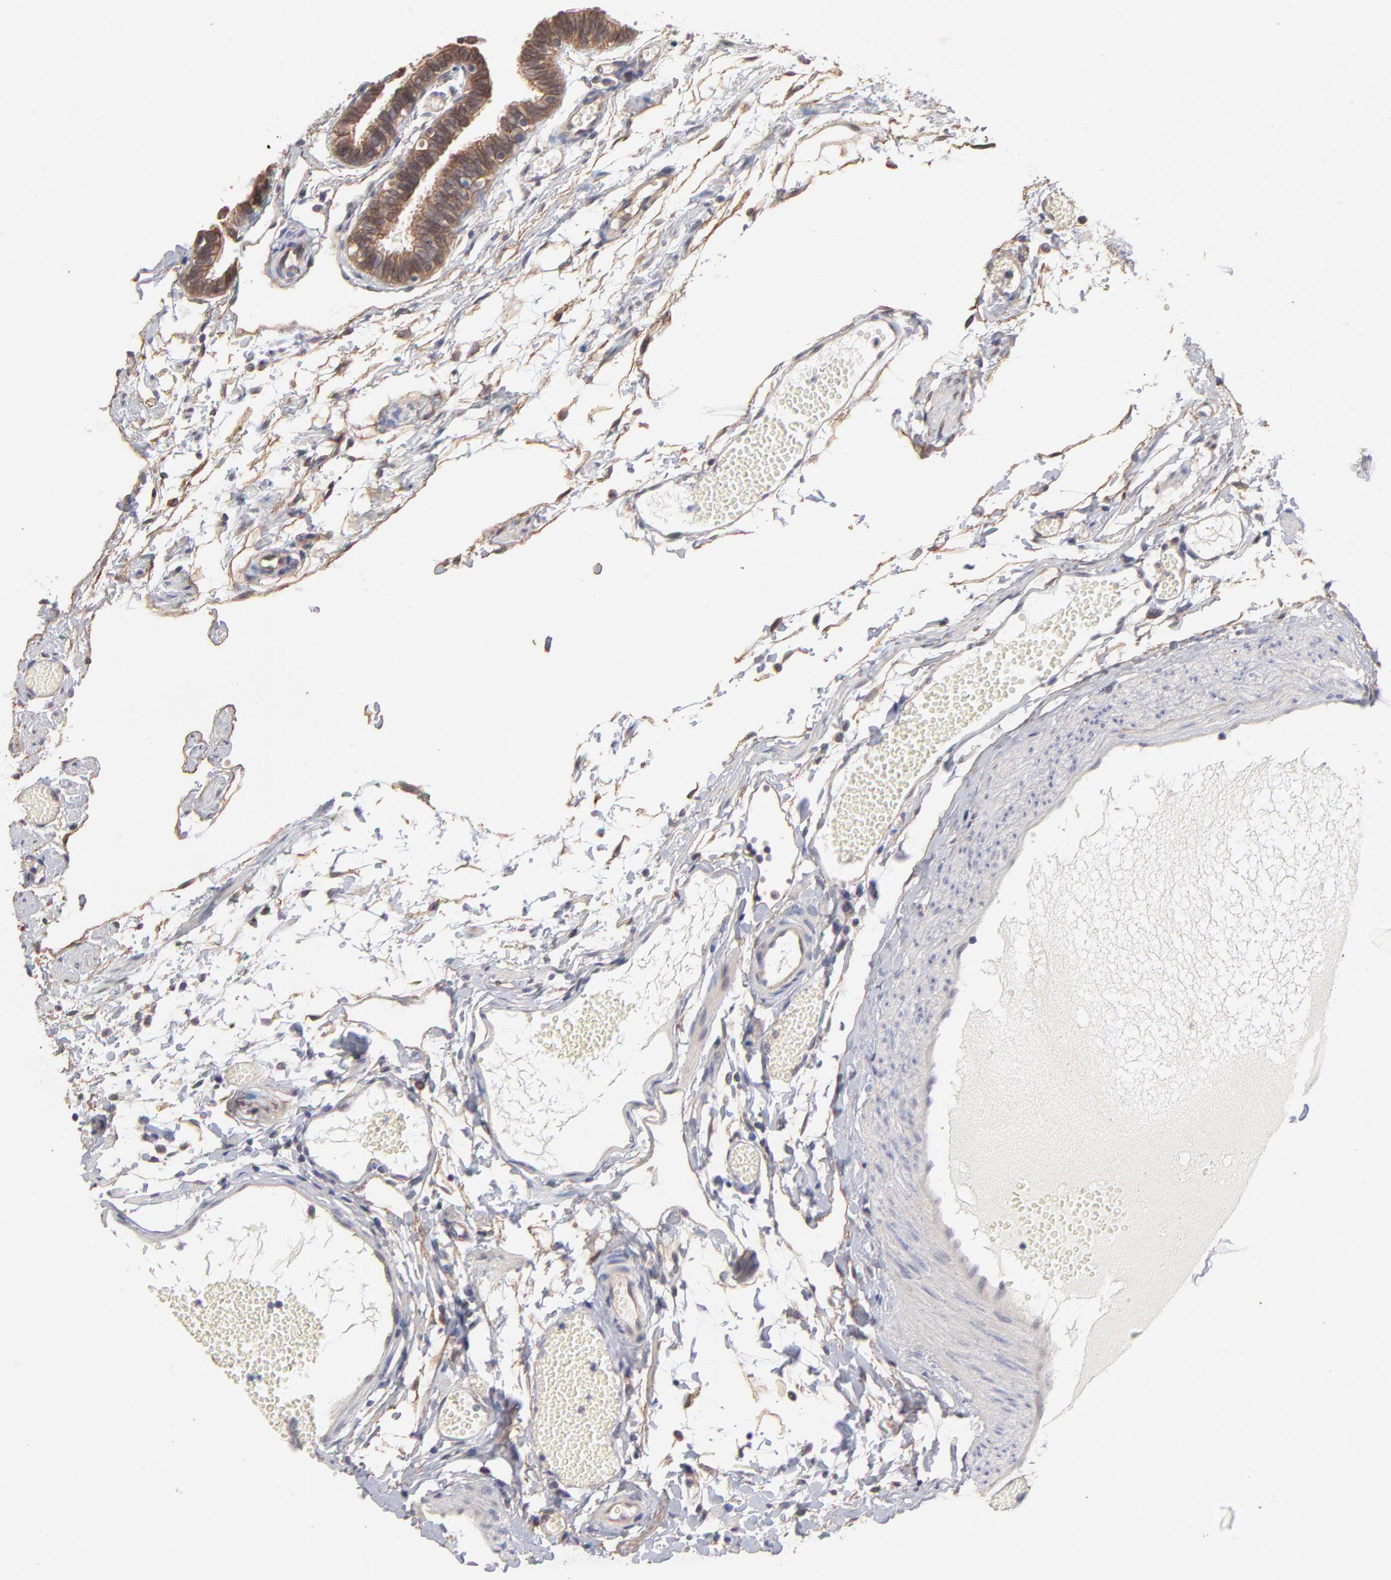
{"staining": {"intensity": "moderate", "quantity": ">75%", "location": "cytoplasmic/membranous"}, "tissue": "fallopian tube", "cell_type": "Glandular cells", "image_type": "normal", "snomed": [{"axis": "morphology", "description": "Normal tissue, NOS"}, {"axis": "topography", "description": "Fallopian tube"}], "caption": "Protein positivity by IHC shows moderate cytoplasmic/membranous expression in approximately >75% of glandular cells in unremarkable fallopian tube. The staining is performed using DAB brown chromogen to label protein expression. The nuclei are counter-stained blue using hematoxylin.", "gene": "STAP2", "patient": {"sex": "female", "age": 29}}